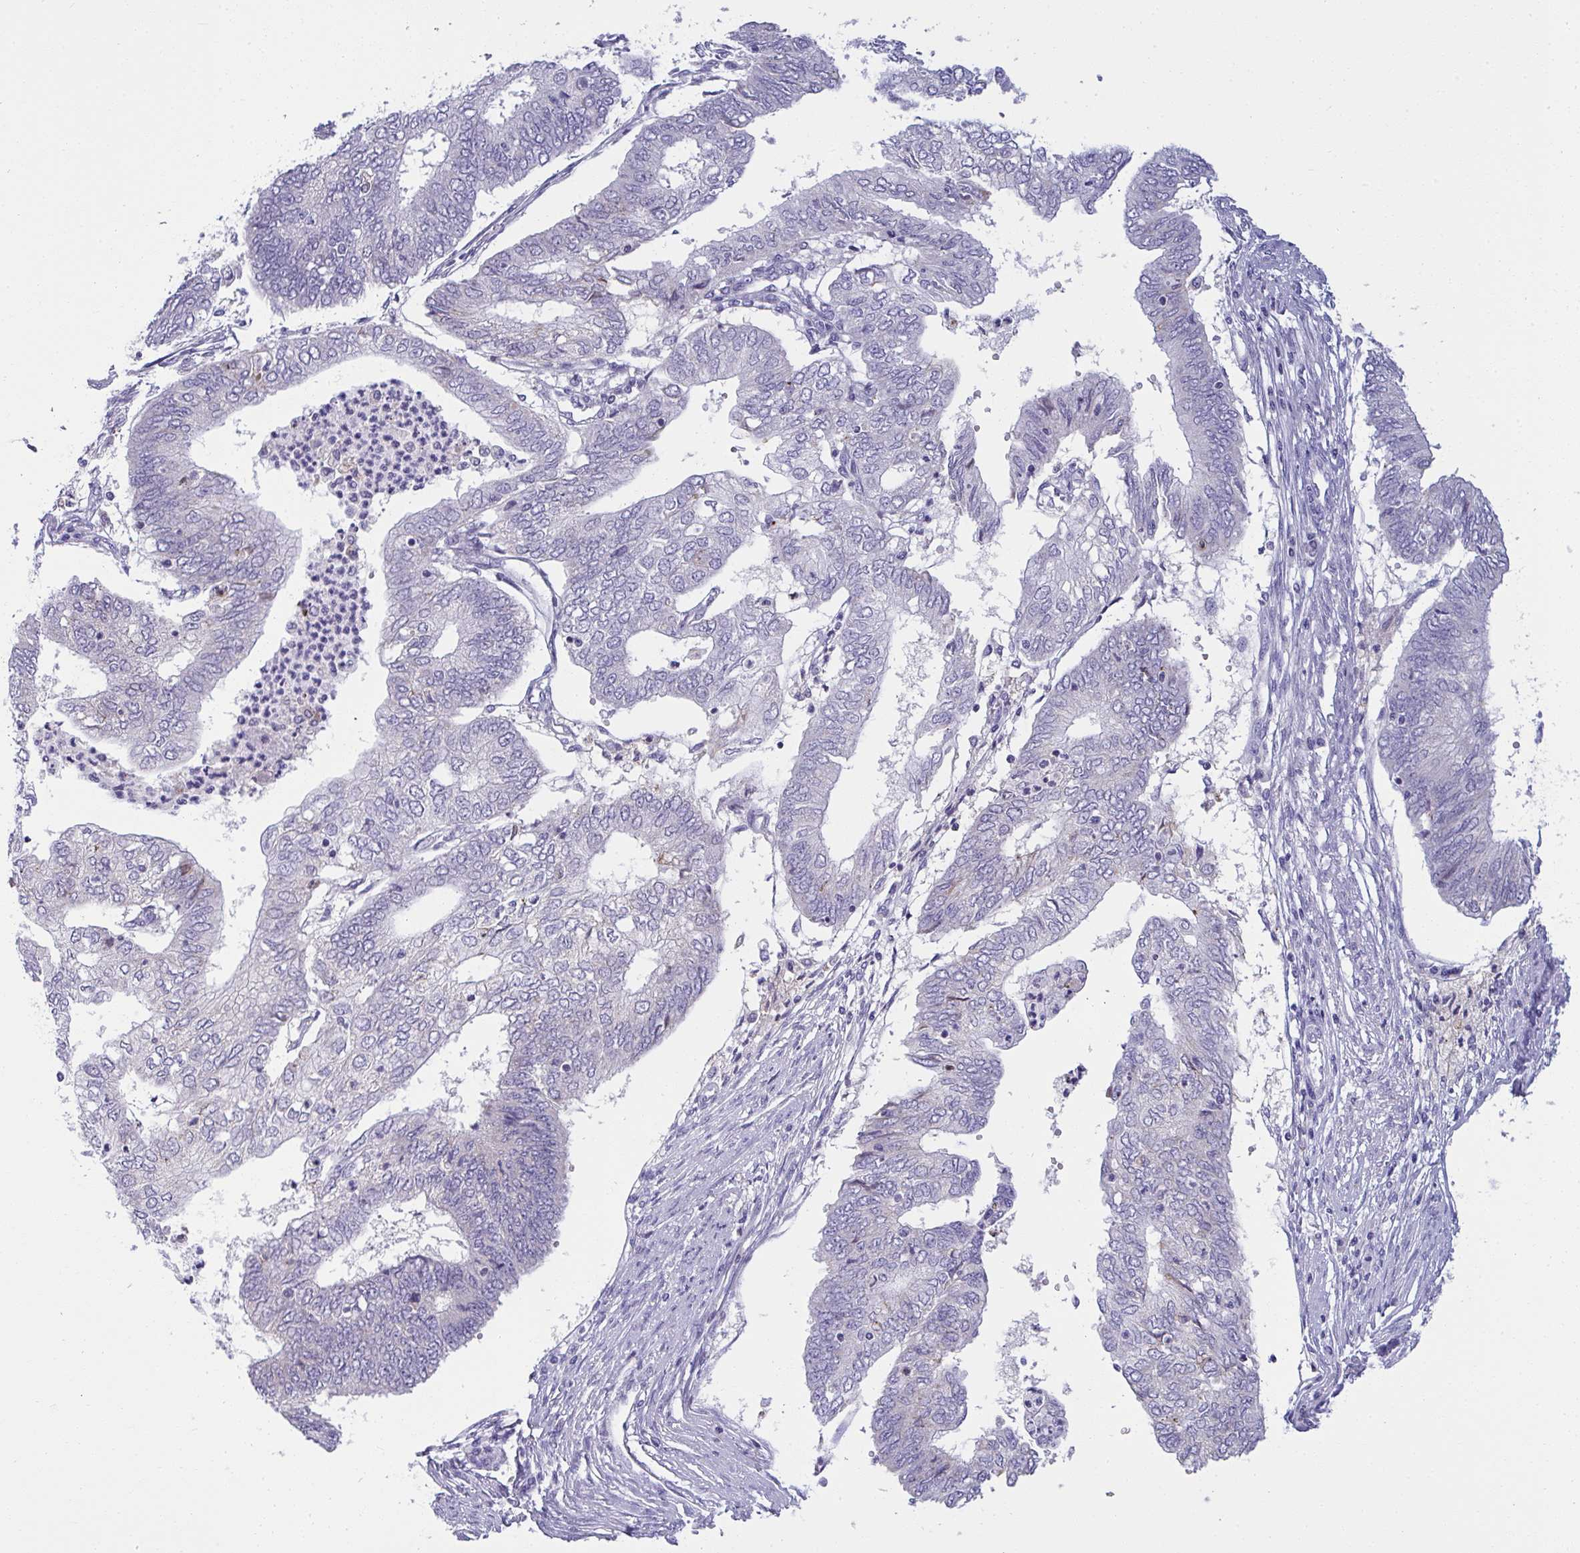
{"staining": {"intensity": "negative", "quantity": "none", "location": "none"}, "tissue": "endometrial cancer", "cell_type": "Tumor cells", "image_type": "cancer", "snomed": [{"axis": "morphology", "description": "Adenocarcinoma, NOS"}, {"axis": "topography", "description": "Endometrium"}], "caption": "Immunohistochemistry photomicrograph of neoplastic tissue: endometrial cancer (adenocarcinoma) stained with DAB exhibits no significant protein positivity in tumor cells.", "gene": "RGPD5", "patient": {"sex": "female", "age": 68}}